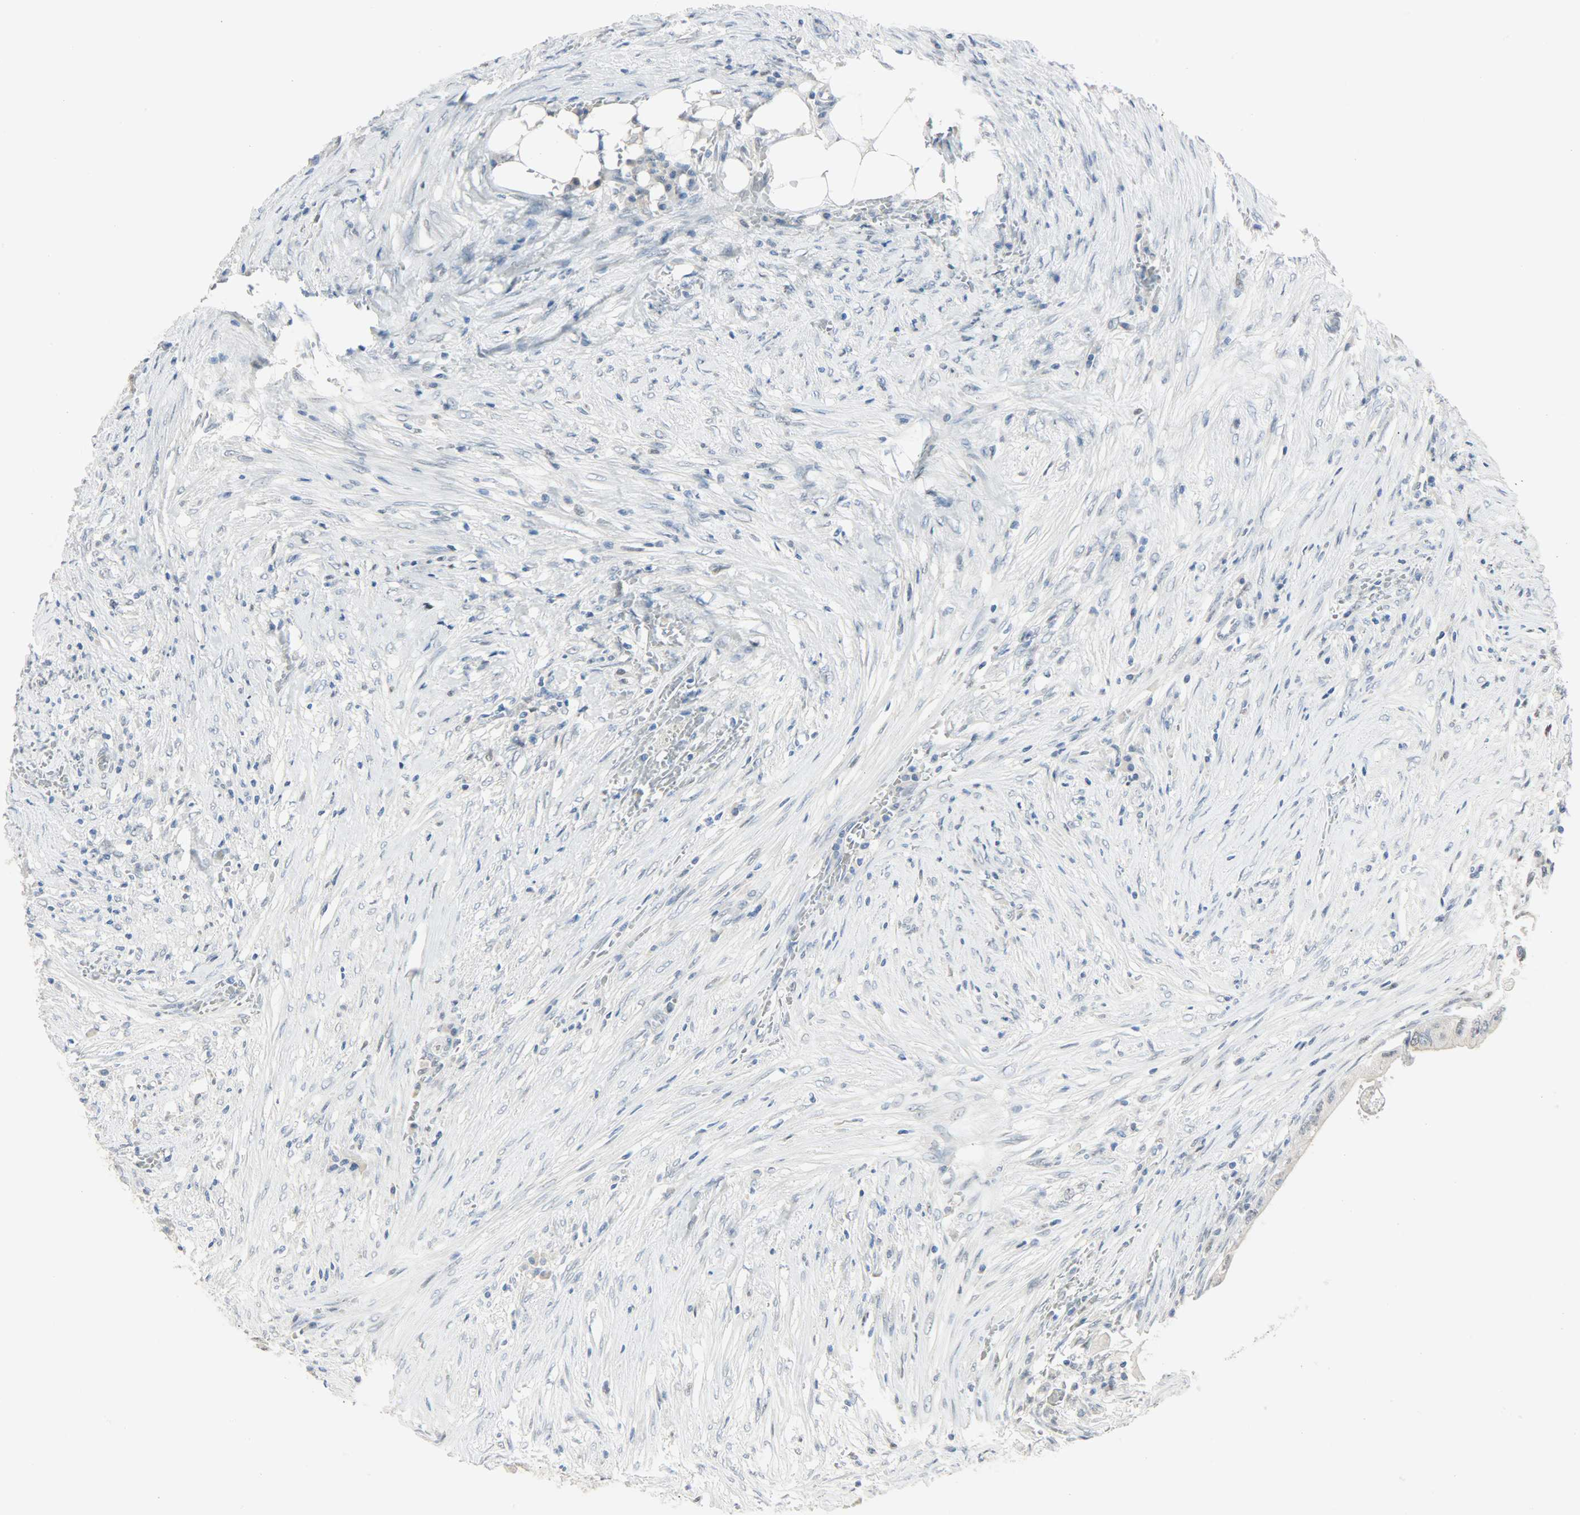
{"staining": {"intensity": "negative", "quantity": "none", "location": "none"}, "tissue": "colorectal cancer", "cell_type": "Tumor cells", "image_type": "cancer", "snomed": [{"axis": "morphology", "description": "Adenocarcinoma, NOS"}, {"axis": "topography", "description": "Colon"}], "caption": "IHC photomicrograph of neoplastic tissue: human adenocarcinoma (colorectal) stained with DAB demonstrates no significant protein staining in tumor cells. (DAB (3,3'-diaminobenzidine) immunohistochemistry (IHC) with hematoxylin counter stain).", "gene": "PPARG", "patient": {"sex": "male", "age": 71}}